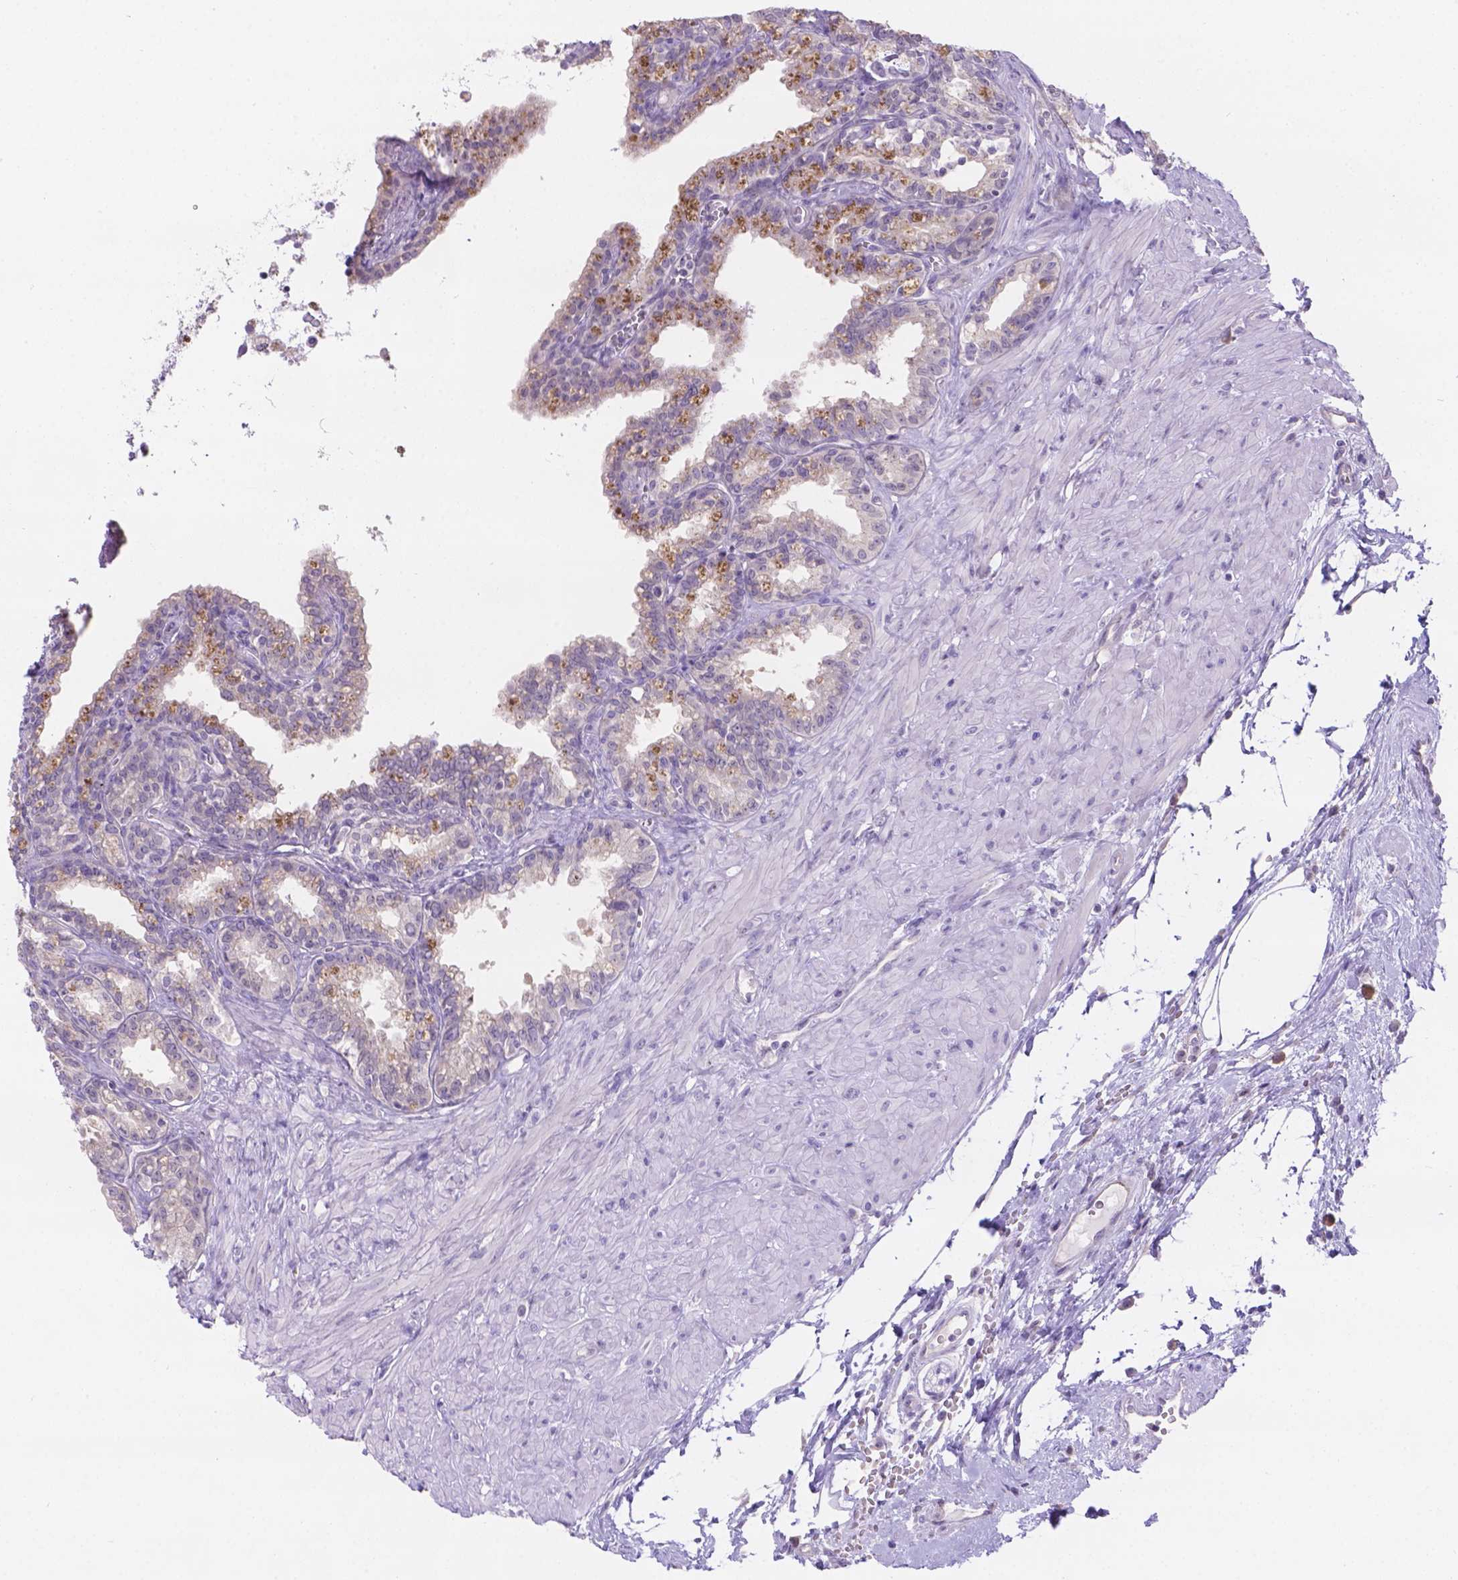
{"staining": {"intensity": "negative", "quantity": "none", "location": "none"}, "tissue": "seminal vesicle", "cell_type": "Glandular cells", "image_type": "normal", "snomed": [{"axis": "morphology", "description": "Normal tissue, NOS"}, {"axis": "morphology", "description": "Urothelial carcinoma, NOS"}, {"axis": "topography", "description": "Urinary bladder"}, {"axis": "topography", "description": "Seminal veicle"}], "caption": "Photomicrograph shows no protein expression in glandular cells of benign seminal vesicle.", "gene": "CD96", "patient": {"sex": "male", "age": 76}}